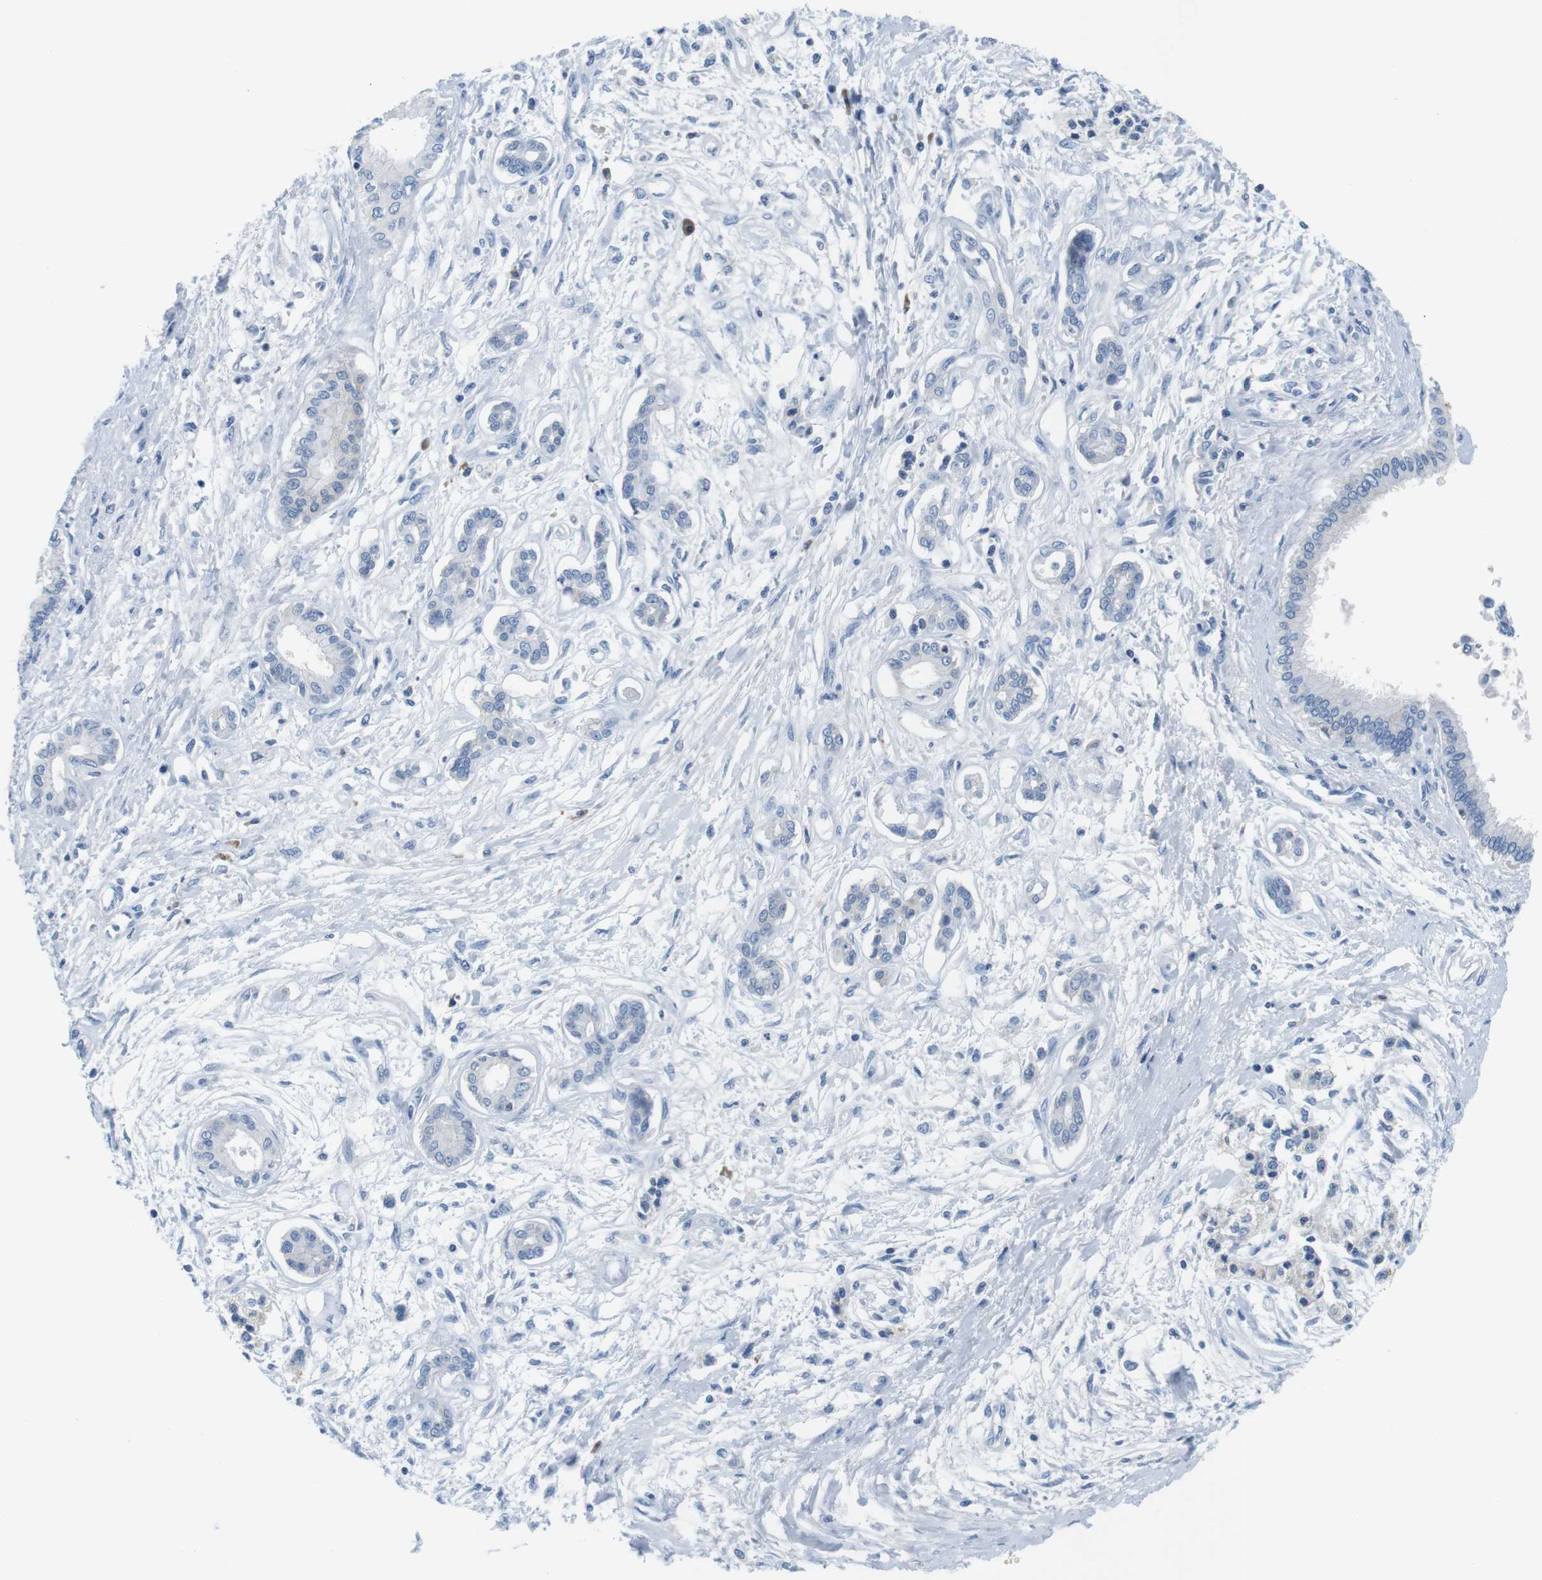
{"staining": {"intensity": "negative", "quantity": "none", "location": "none"}, "tissue": "pancreatic cancer", "cell_type": "Tumor cells", "image_type": "cancer", "snomed": [{"axis": "morphology", "description": "Adenocarcinoma, NOS"}, {"axis": "topography", "description": "Pancreas"}], "caption": "The immunohistochemistry micrograph has no significant expression in tumor cells of pancreatic cancer (adenocarcinoma) tissue.", "gene": "IGHD", "patient": {"sex": "male", "age": 56}}